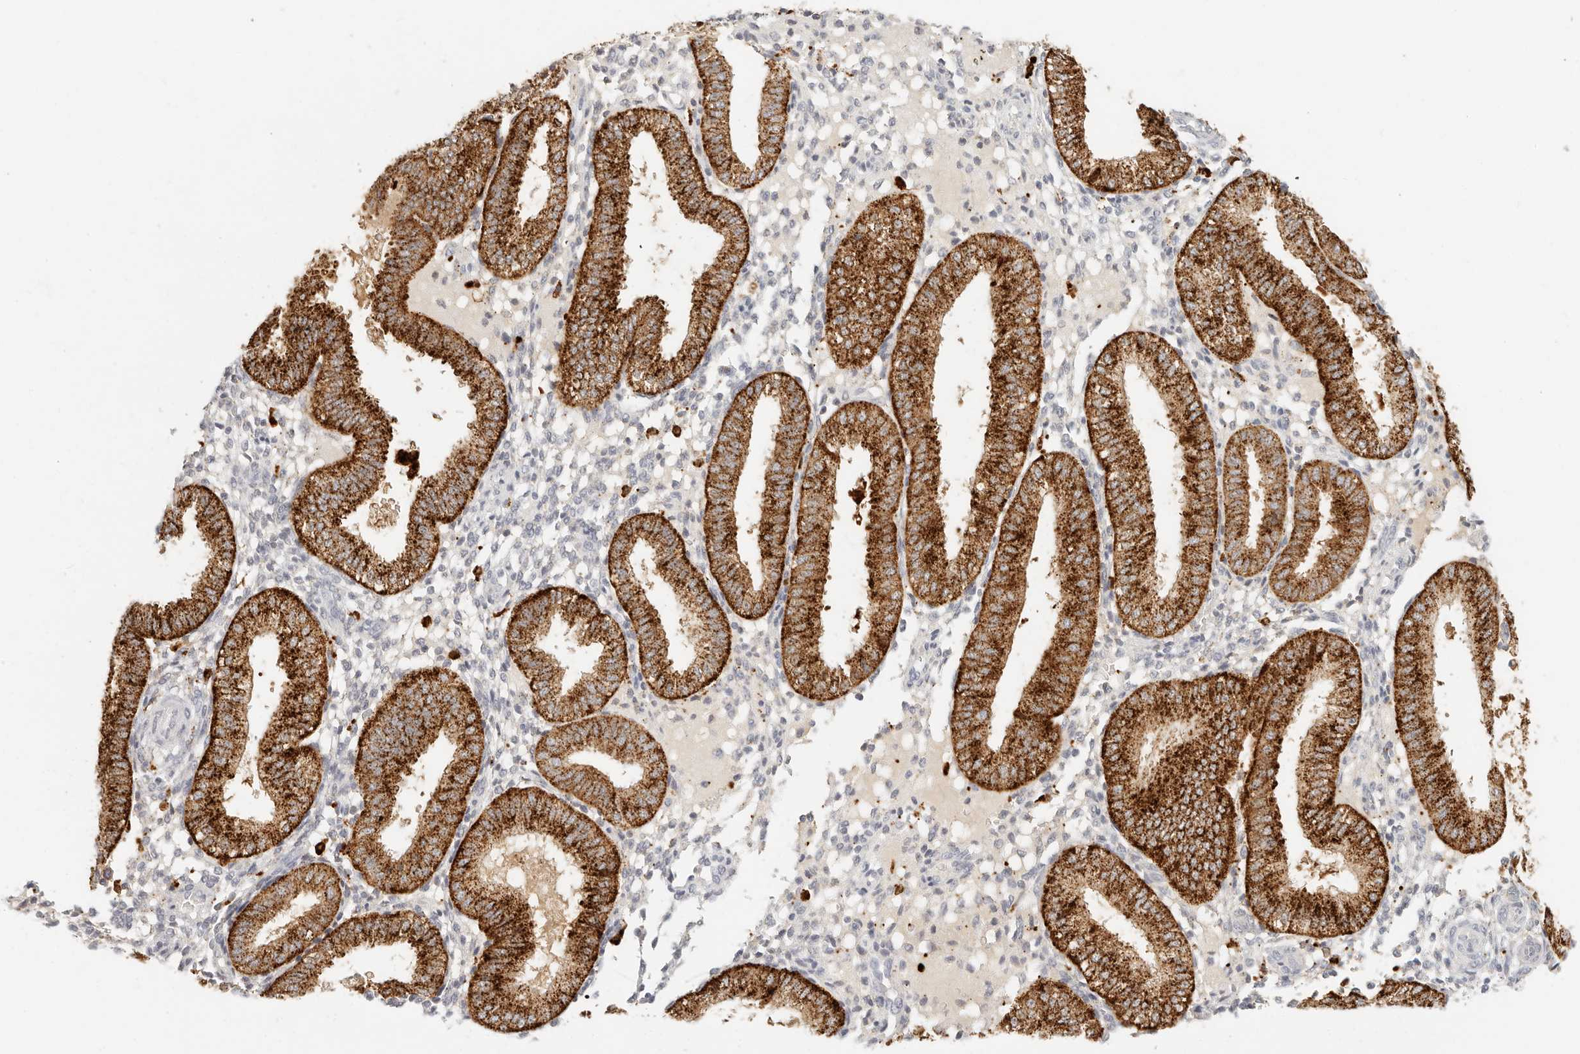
{"staining": {"intensity": "moderate", "quantity": "<25%", "location": "cytoplasmic/membranous"}, "tissue": "endometrium", "cell_type": "Cells in endometrial stroma", "image_type": "normal", "snomed": [{"axis": "morphology", "description": "Normal tissue, NOS"}, {"axis": "topography", "description": "Endometrium"}], "caption": "About <25% of cells in endometrial stroma in benign human endometrium display moderate cytoplasmic/membranous protein expression as visualized by brown immunohistochemical staining.", "gene": "RNASET2", "patient": {"sex": "female", "age": 39}}